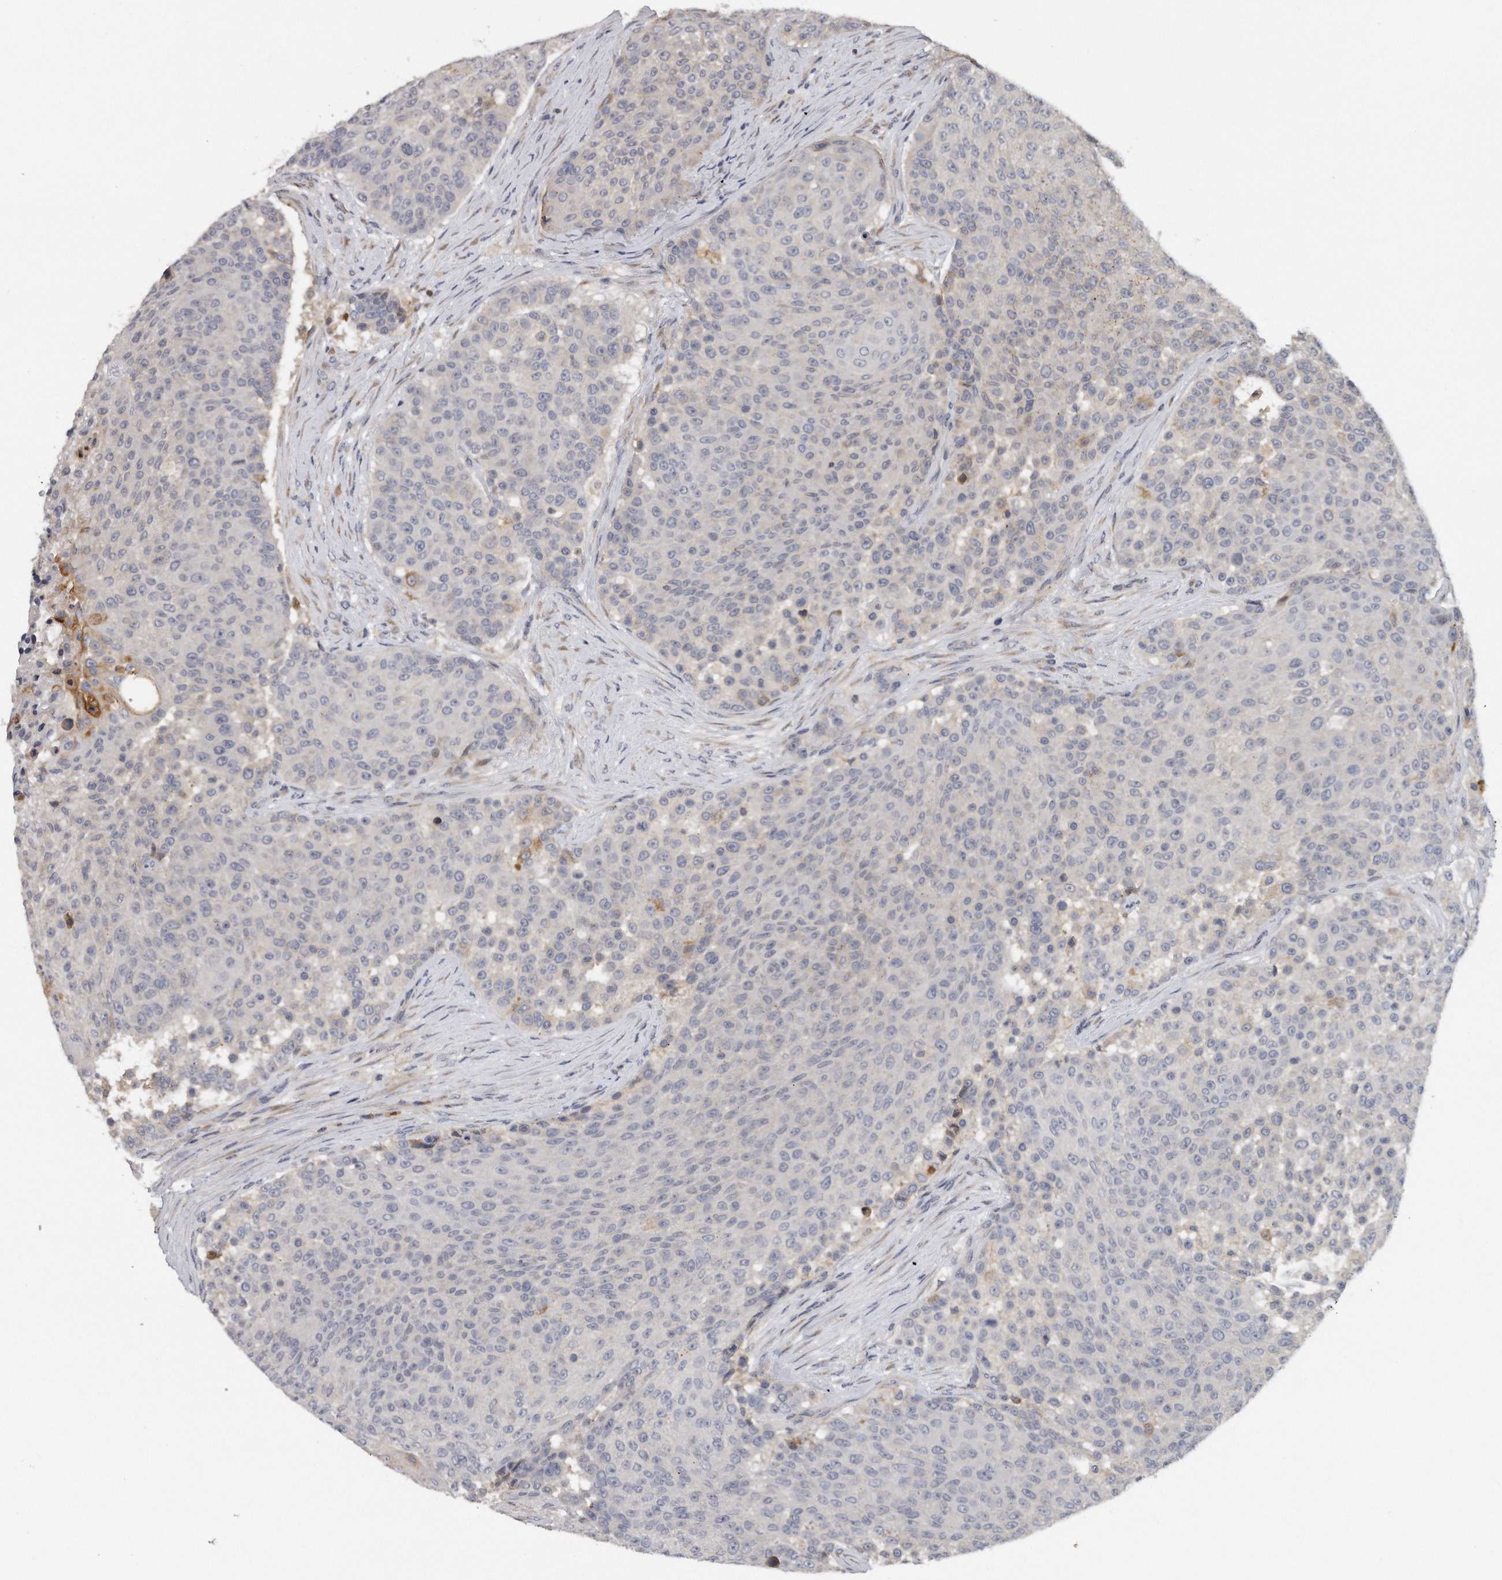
{"staining": {"intensity": "moderate", "quantity": "<25%", "location": "cytoplasmic/membranous"}, "tissue": "urothelial cancer", "cell_type": "Tumor cells", "image_type": "cancer", "snomed": [{"axis": "morphology", "description": "Urothelial carcinoma, High grade"}, {"axis": "topography", "description": "Urinary bladder"}], "caption": "Immunohistochemistry (IHC) of human high-grade urothelial carcinoma demonstrates low levels of moderate cytoplasmic/membranous staining in approximately <25% of tumor cells.", "gene": "TRAPPC14", "patient": {"sex": "female", "age": 63}}